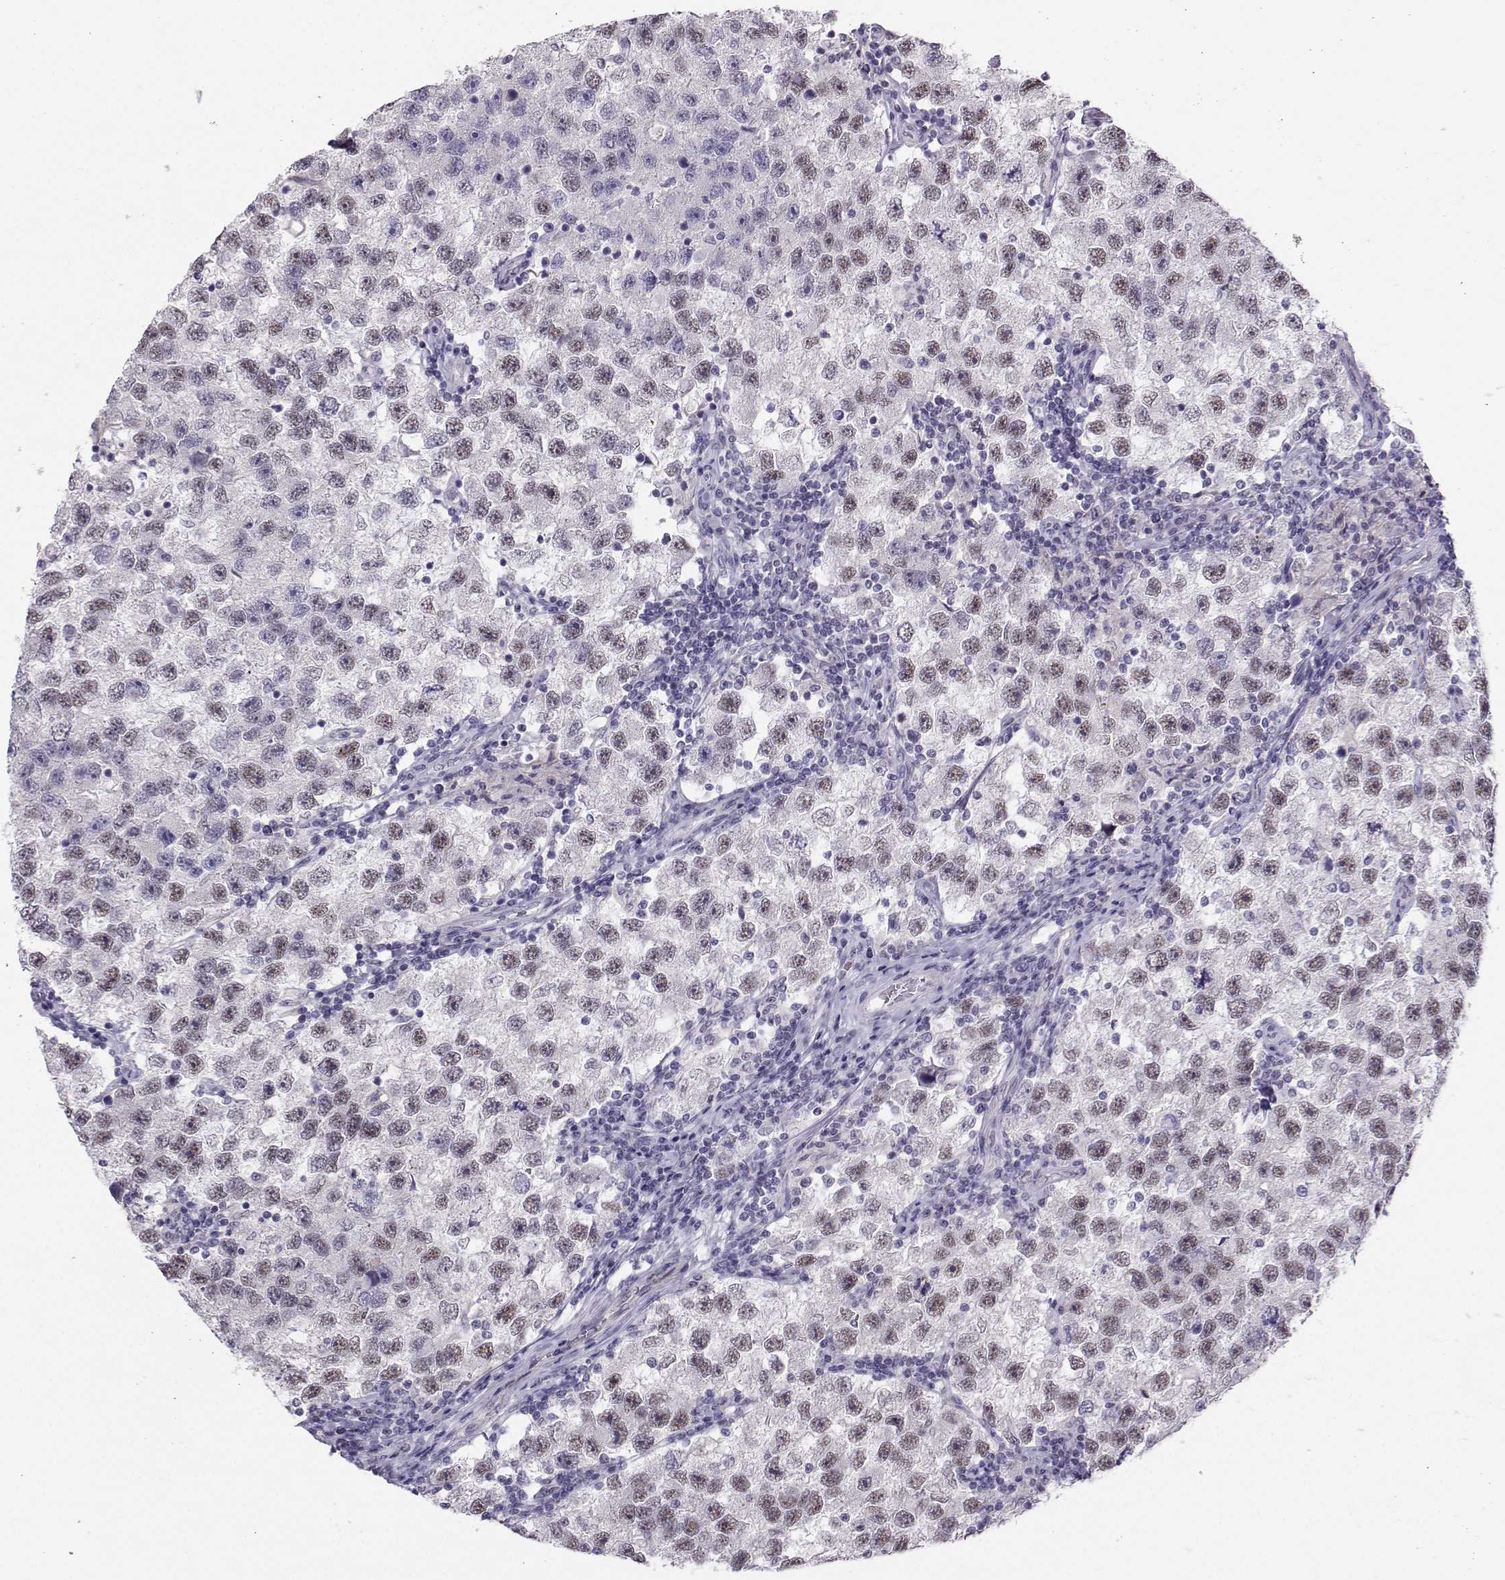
{"staining": {"intensity": "moderate", "quantity": "<25%", "location": "nuclear"}, "tissue": "testis cancer", "cell_type": "Tumor cells", "image_type": "cancer", "snomed": [{"axis": "morphology", "description": "Seminoma, NOS"}, {"axis": "topography", "description": "Testis"}], "caption": "Protein staining of testis cancer (seminoma) tissue displays moderate nuclear staining in about <25% of tumor cells.", "gene": "DNAAF1", "patient": {"sex": "male", "age": 26}}